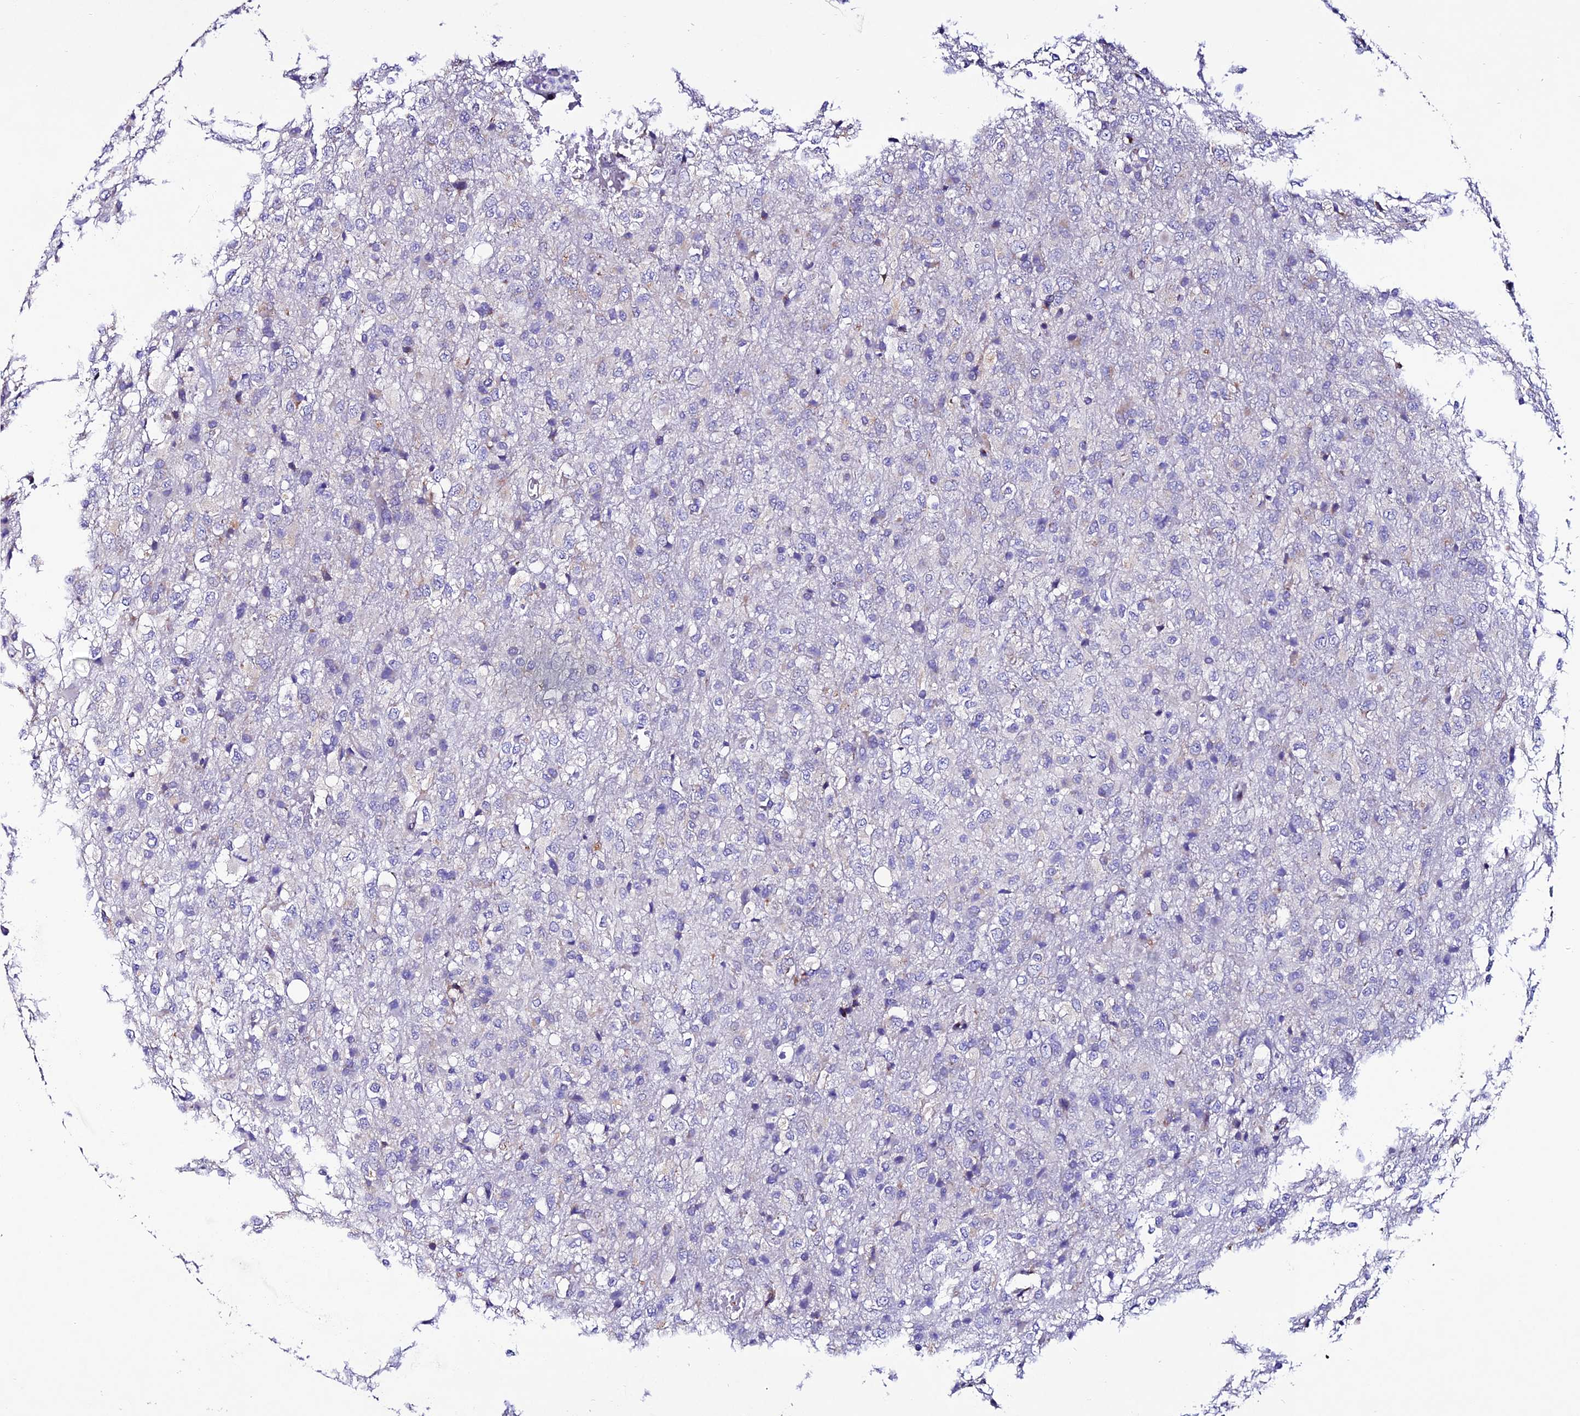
{"staining": {"intensity": "weak", "quantity": "<25%", "location": "cytoplasmic/membranous"}, "tissue": "glioma", "cell_type": "Tumor cells", "image_type": "cancer", "snomed": [{"axis": "morphology", "description": "Glioma, malignant, High grade"}, {"axis": "topography", "description": "Brain"}], "caption": "Tumor cells are negative for brown protein staining in glioma.", "gene": "OR51Q1", "patient": {"sex": "female", "age": 74}}